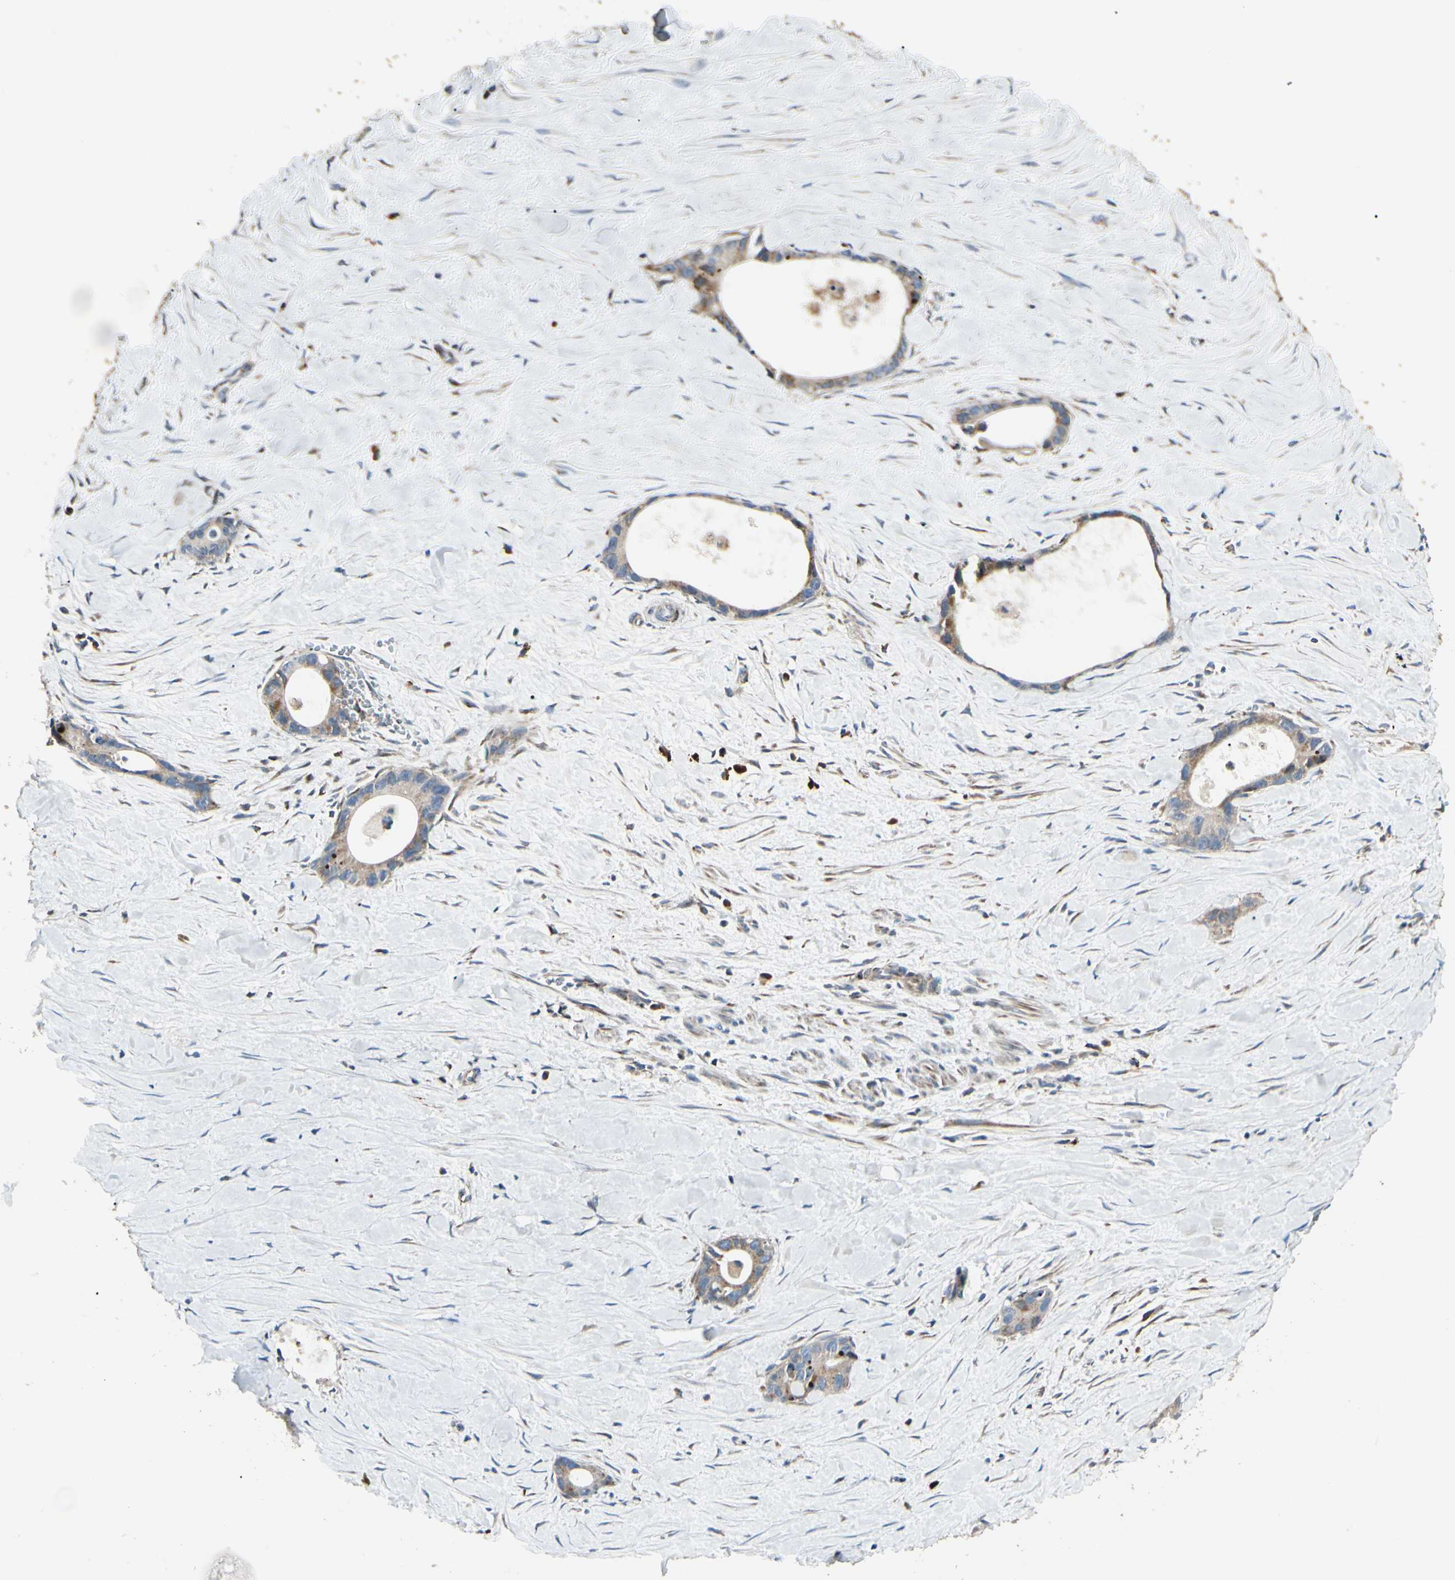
{"staining": {"intensity": "weak", "quantity": ">75%", "location": "cytoplasmic/membranous"}, "tissue": "liver cancer", "cell_type": "Tumor cells", "image_type": "cancer", "snomed": [{"axis": "morphology", "description": "Cholangiocarcinoma"}, {"axis": "topography", "description": "Liver"}], "caption": "Liver cholangiocarcinoma stained for a protein (brown) displays weak cytoplasmic/membranous positive expression in approximately >75% of tumor cells.", "gene": "MRPL9", "patient": {"sex": "female", "age": 55}}